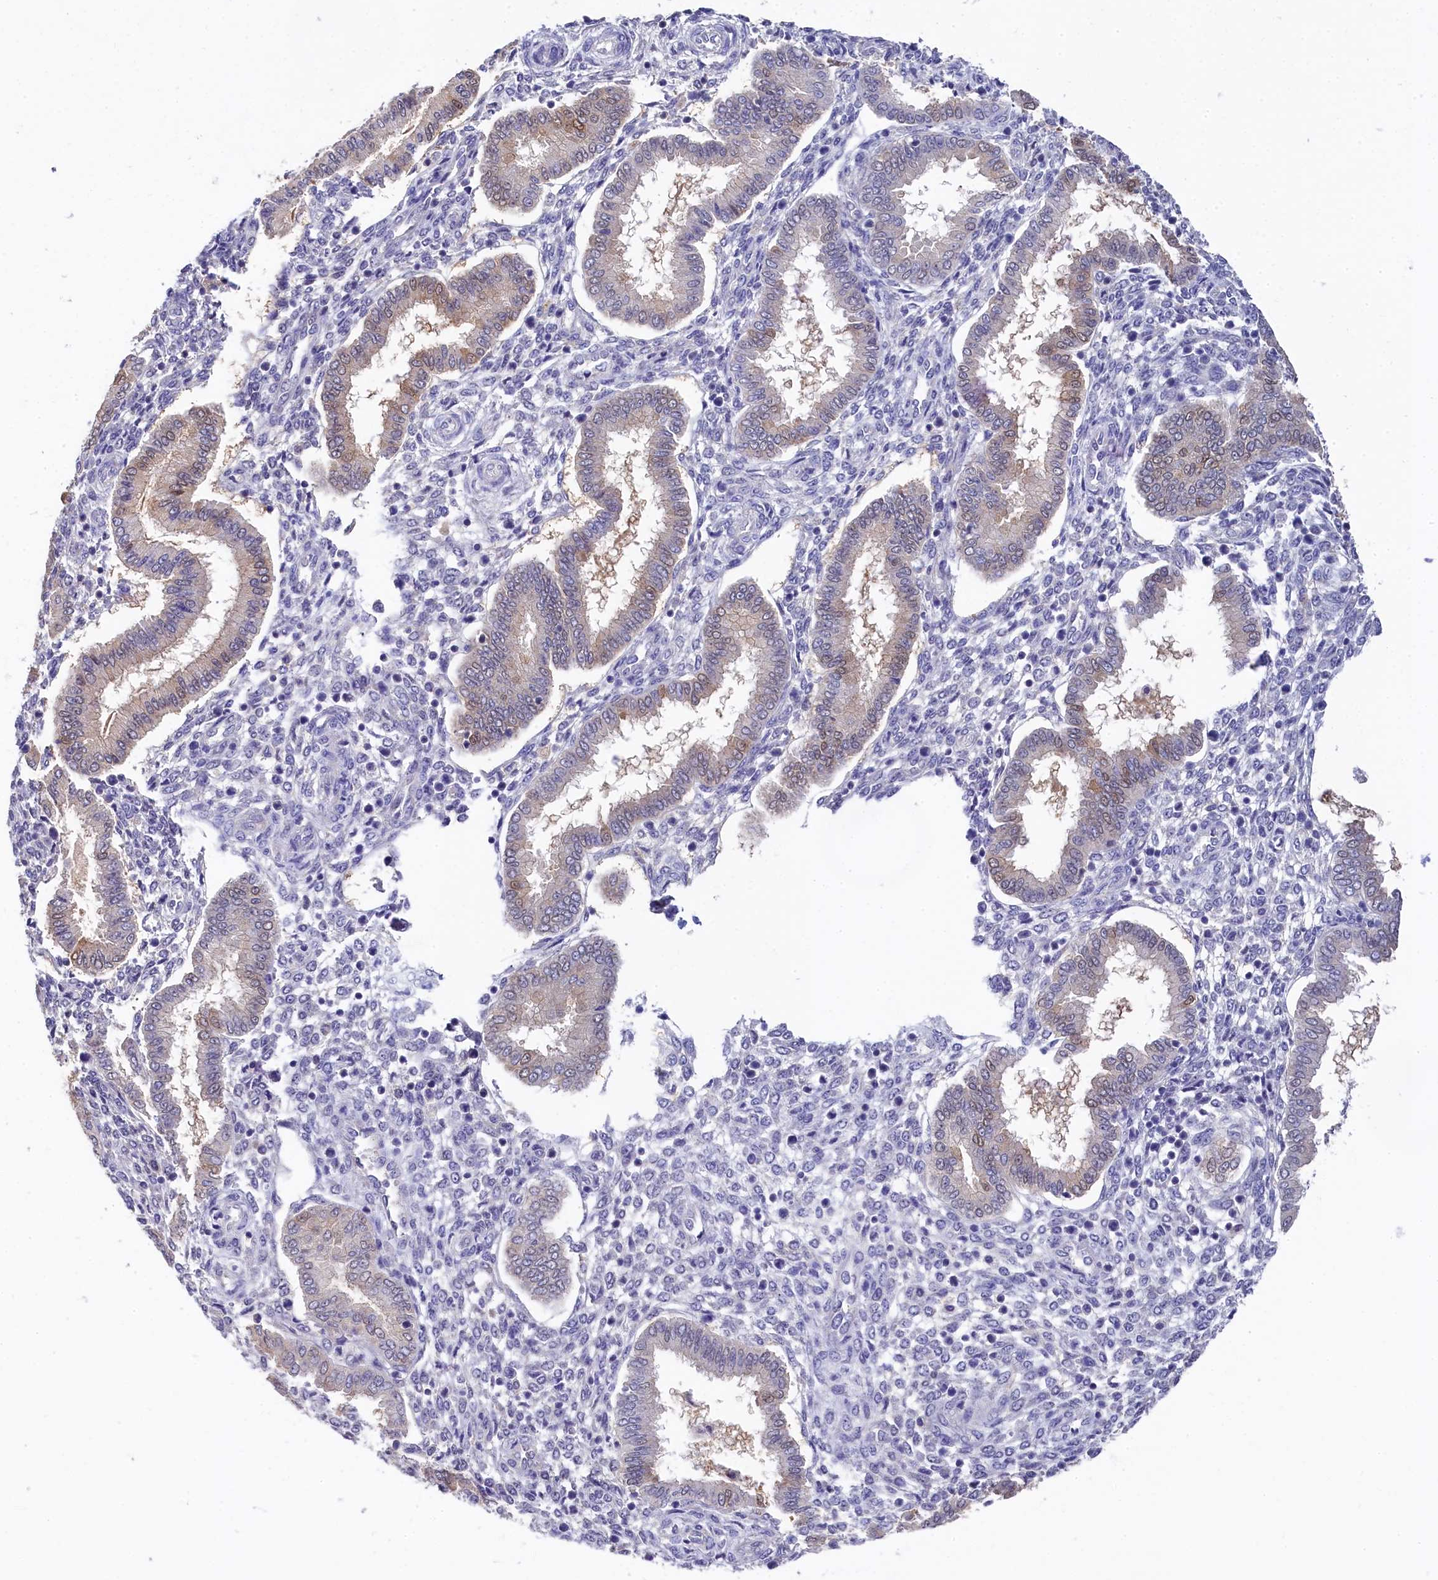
{"staining": {"intensity": "negative", "quantity": "none", "location": "none"}, "tissue": "endometrium", "cell_type": "Cells in endometrial stroma", "image_type": "normal", "snomed": [{"axis": "morphology", "description": "Normal tissue, NOS"}, {"axis": "topography", "description": "Endometrium"}], "caption": "This photomicrograph is of normal endometrium stained with immunohistochemistry to label a protein in brown with the nuclei are counter-stained blue. There is no expression in cells in endometrial stroma.", "gene": "C11orf54", "patient": {"sex": "female", "age": 24}}